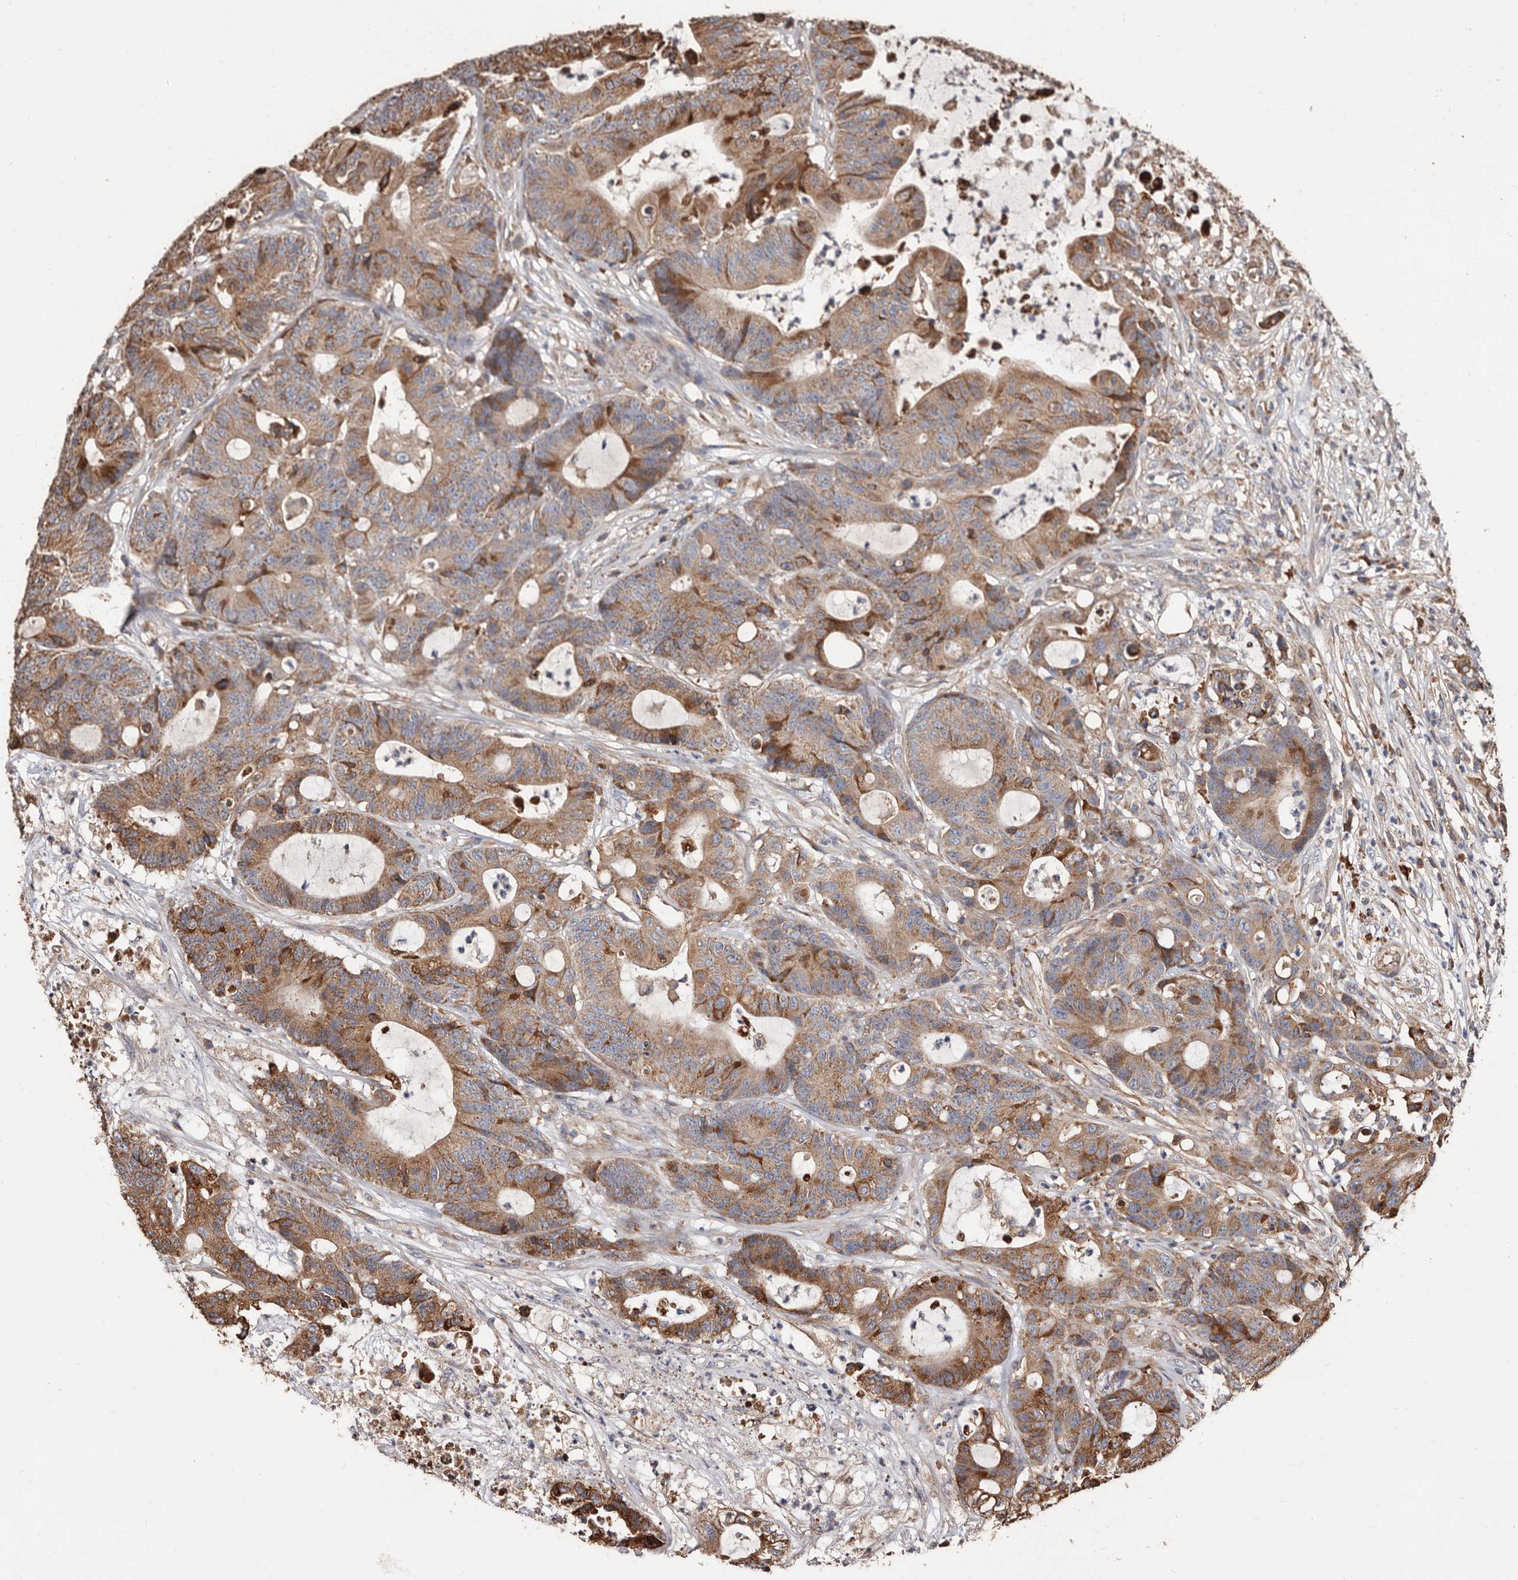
{"staining": {"intensity": "moderate", "quantity": ">75%", "location": "cytoplasmic/membranous"}, "tissue": "colorectal cancer", "cell_type": "Tumor cells", "image_type": "cancer", "snomed": [{"axis": "morphology", "description": "Adenocarcinoma, NOS"}, {"axis": "topography", "description": "Colon"}], "caption": "Adenocarcinoma (colorectal) was stained to show a protein in brown. There is medium levels of moderate cytoplasmic/membranous positivity in about >75% of tumor cells.", "gene": "OSGIN2", "patient": {"sex": "female", "age": 84}}